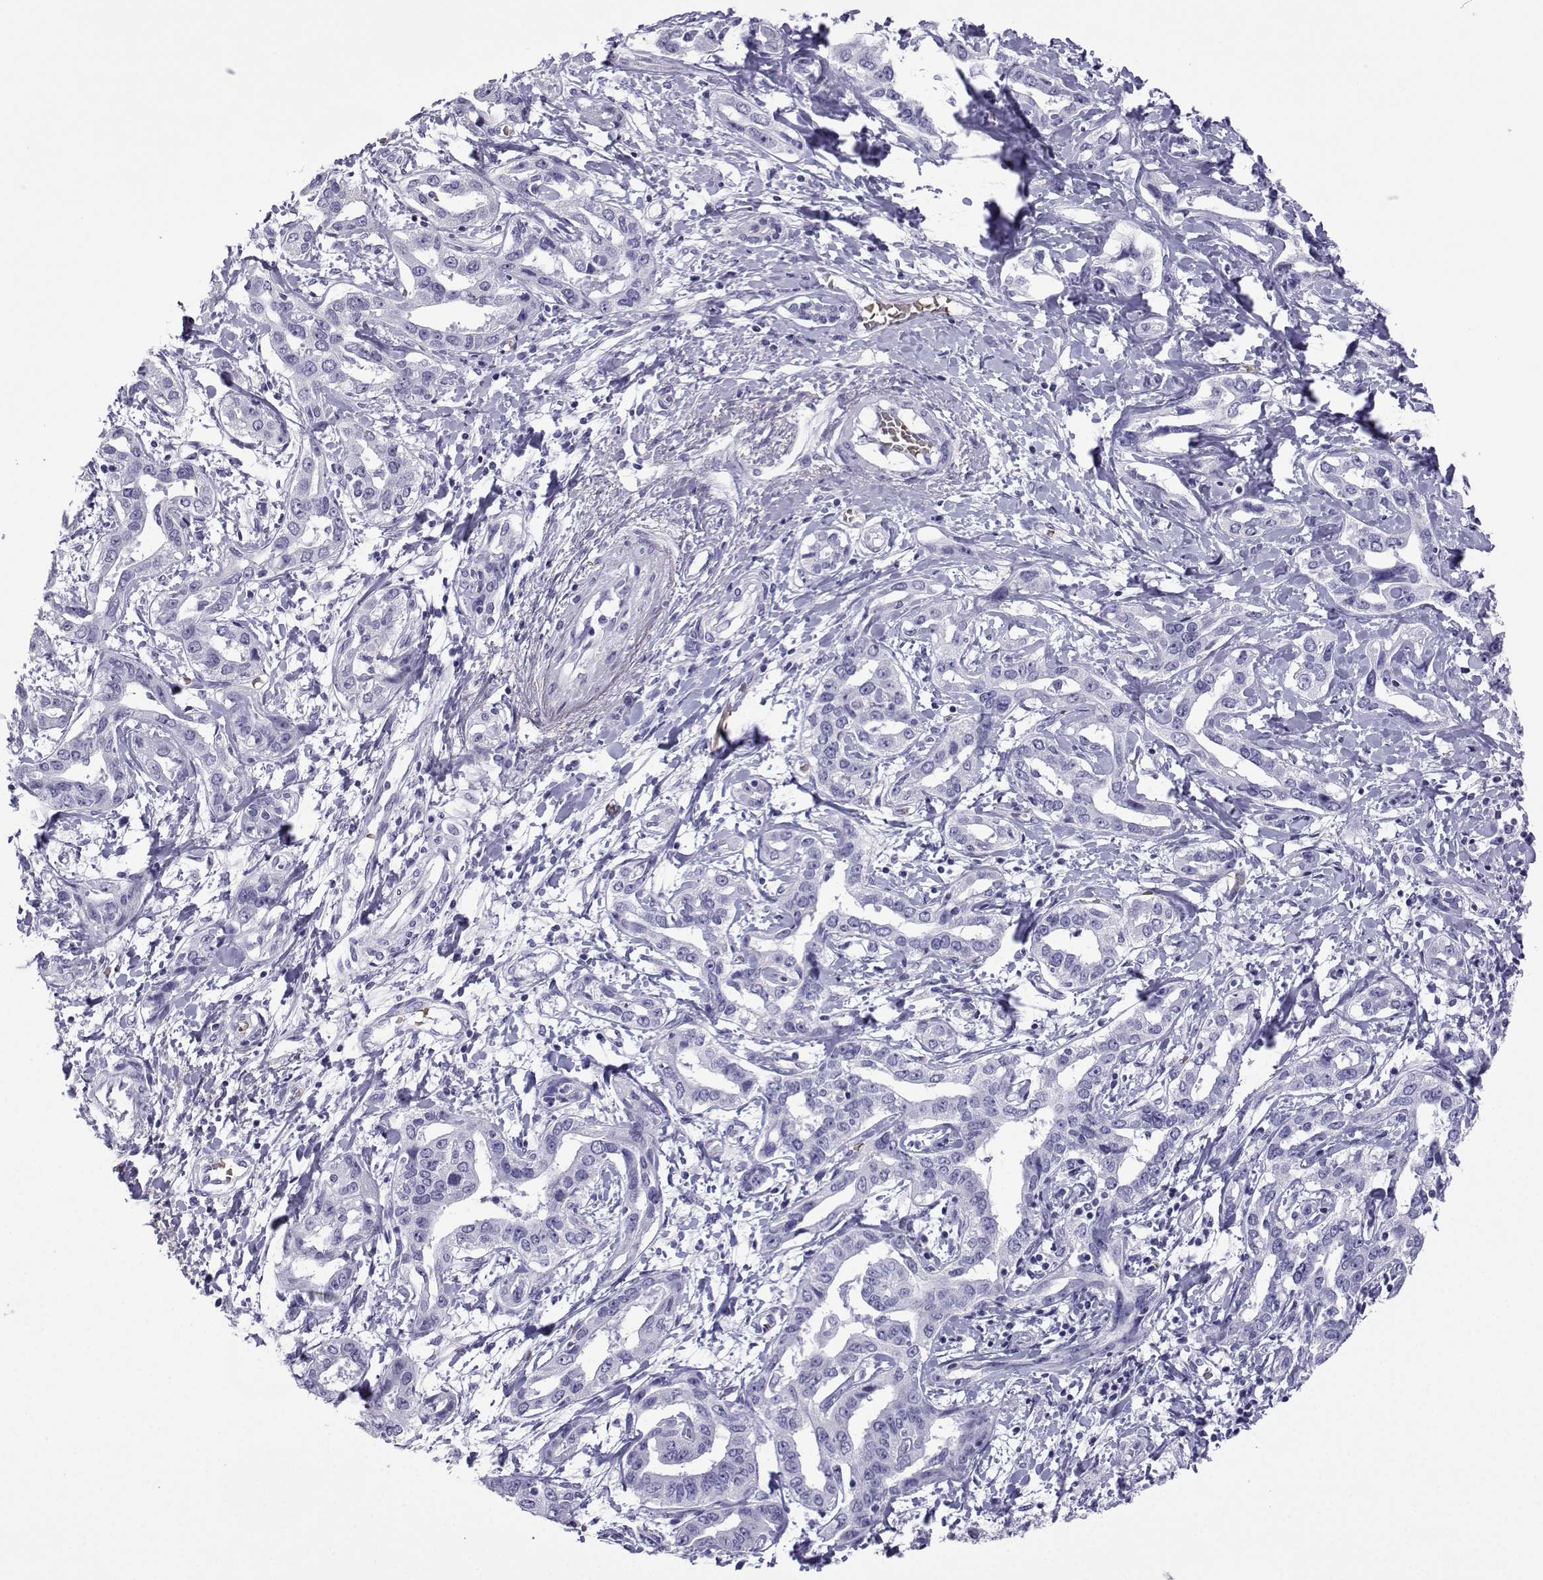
{"staining": {"intensity": "negative", "quantity": "none", "location": "none"}, "tissue": "liver cancer", "cell_type": "Tumor cells", "image_type": "cancer", "snomed": [{"axis": "morphology", "description": "Cholangiocarcinoma"}, {"axis": "topography", "description": "Liver"}], "caption": "Image shows no significant protein positivity in tumor cells of liver cancer.", "gene": "TRIM46", "patient": {"sex": "male", "age": 59}}